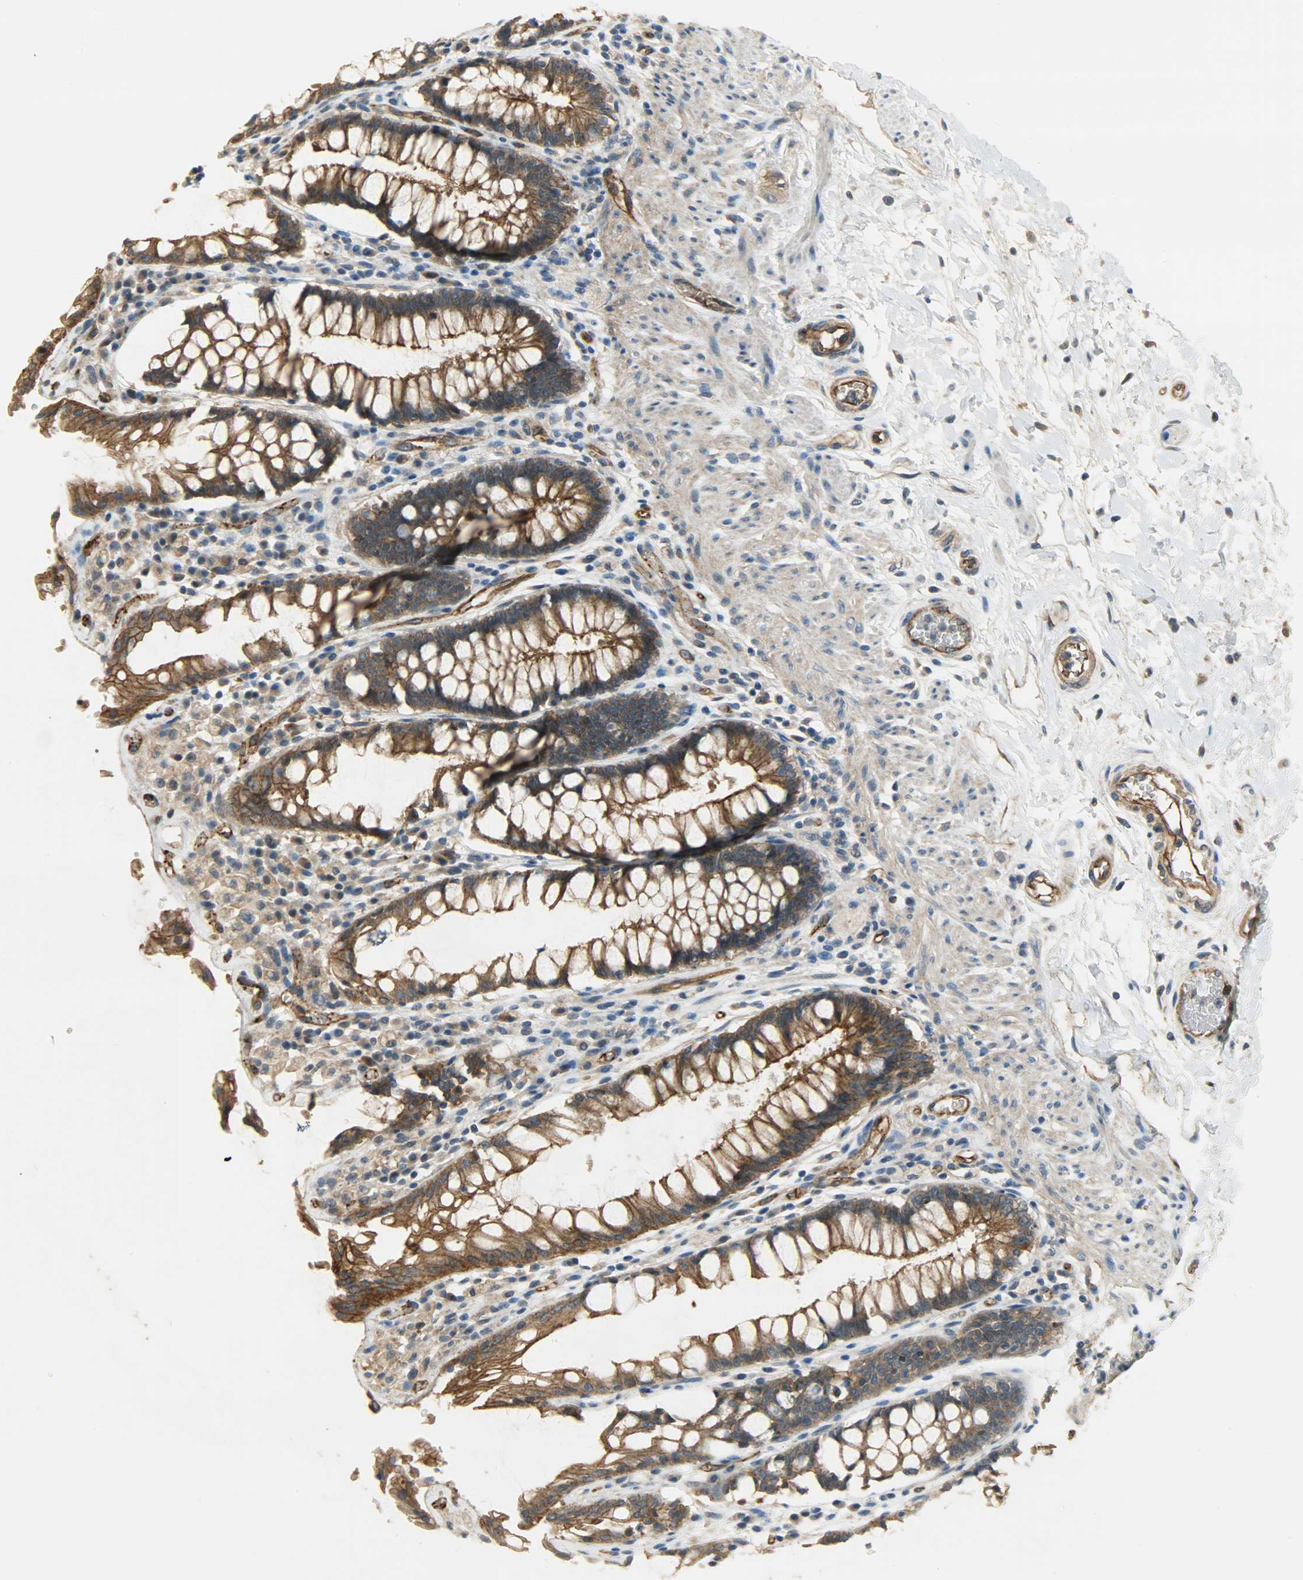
{"staining": {"intensity": "strong", "quantity": ">75%", "location": "cytoplasmic/membranous"}, "tissue": "rectum", "cell_type": "Glandular cells", "image_type": "normal", "snomed": [{"axis": "morphology", "description": "Normal tissue, NOS"}, {"axis": "topography", "description": "Rectum"}], "caption": "IHC micrograph of unremarkable human rectum stained for a protein (brown), which exhibits high levels of strong cytoplasmic/membranous positivity in about >75% of glandular cells.", "gene": "KIAA1217", "patient": {"sex": "female", "age": 46}}